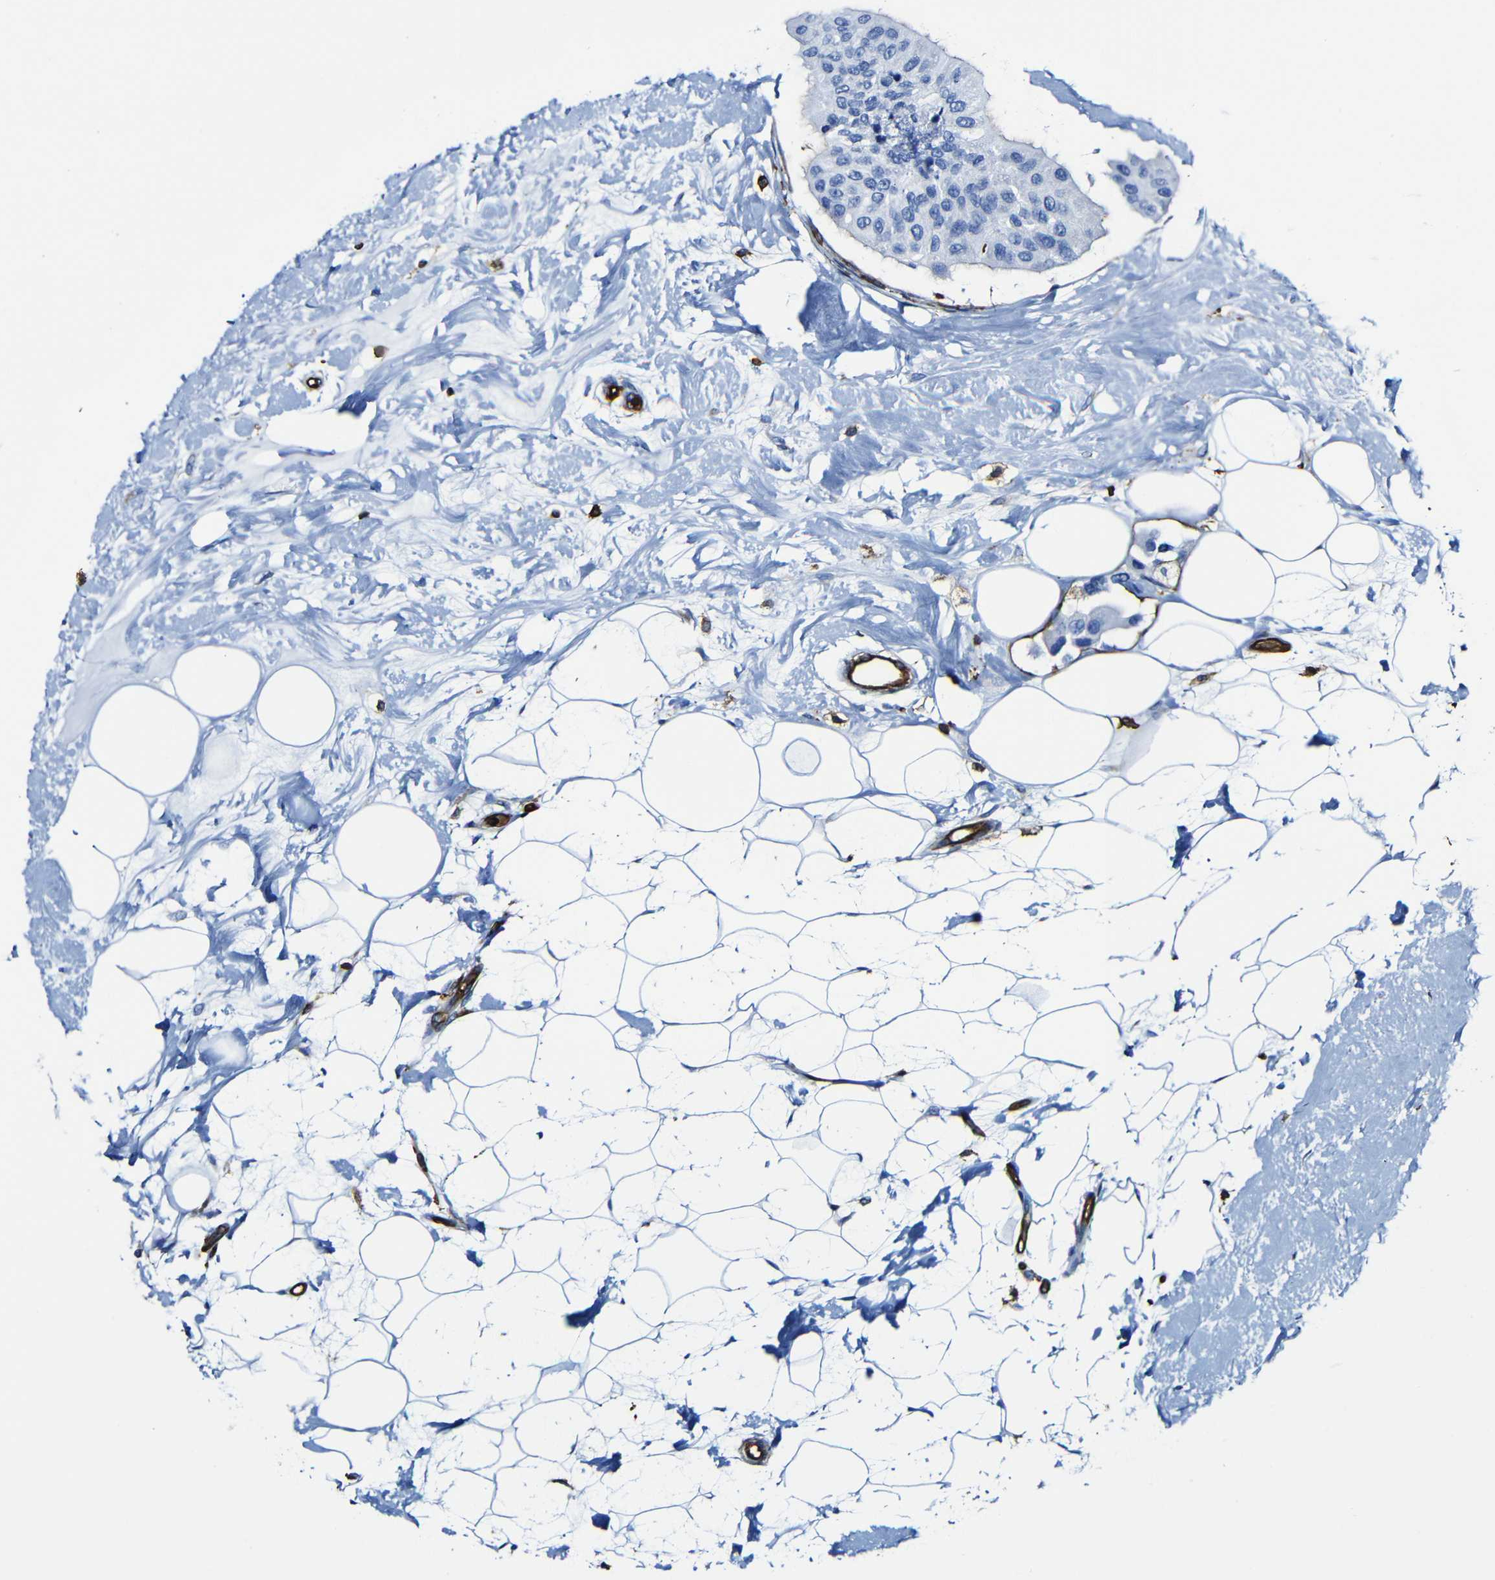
{"staining": {"intensity": "negative", "quantity": "none", "location": "none"}, "tissue": "breast cancer", "cell_type": "Tumor cells", "image_type": "cancer", "snomed": [{"axis": "morphology", "description": "Normal tissue, NOS"}, {"axis": "morphology", "description": "Duct carcinoma"}, {"axis": "topography", "description": "Breast"}], "caption": "There is no significant expression in tumor cells of breast cancer (infiltrating ductal carcinoma).", "gene": "MSN", "patient": {"sex": "female", "age": 39}}